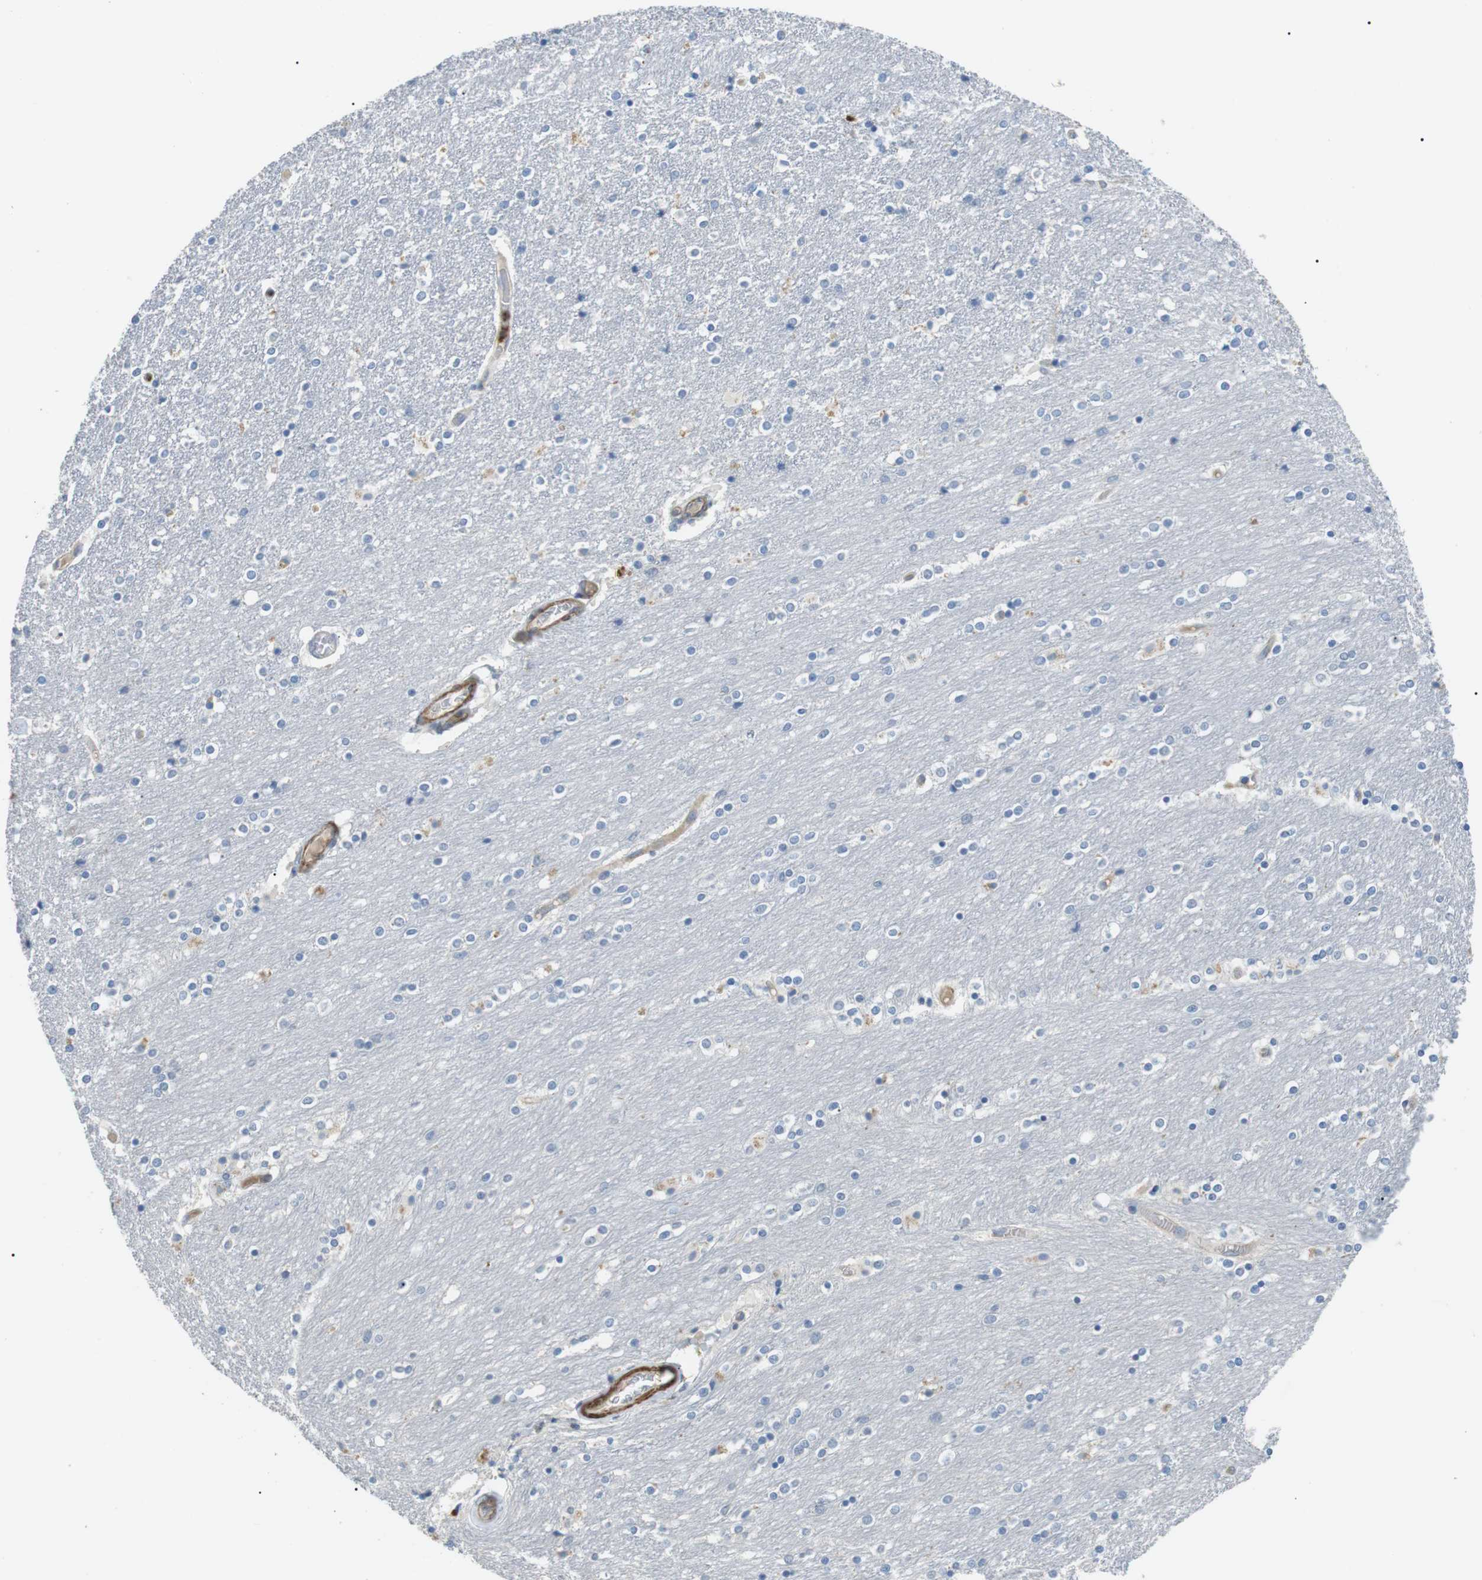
{"staining": {"intensity": "weak", "quantity": "<25%", "location": "cytoplasmic/membranous"}, "tissue": "caudate", "cell_type": "Glial cells", "image_type": "normal", "snomed": [{"axis": "morphology", "description": "Normal tissue, NOS"}, {"axis": "topography", "description": "Lateral ventricle wall"}], "caption": "Glial cells show no significant expression in benign caudate. (IHC, brightfield microscopy, high magnification).", "gene": "GZMM", "patient": {"sex": "female", "age": 54}}